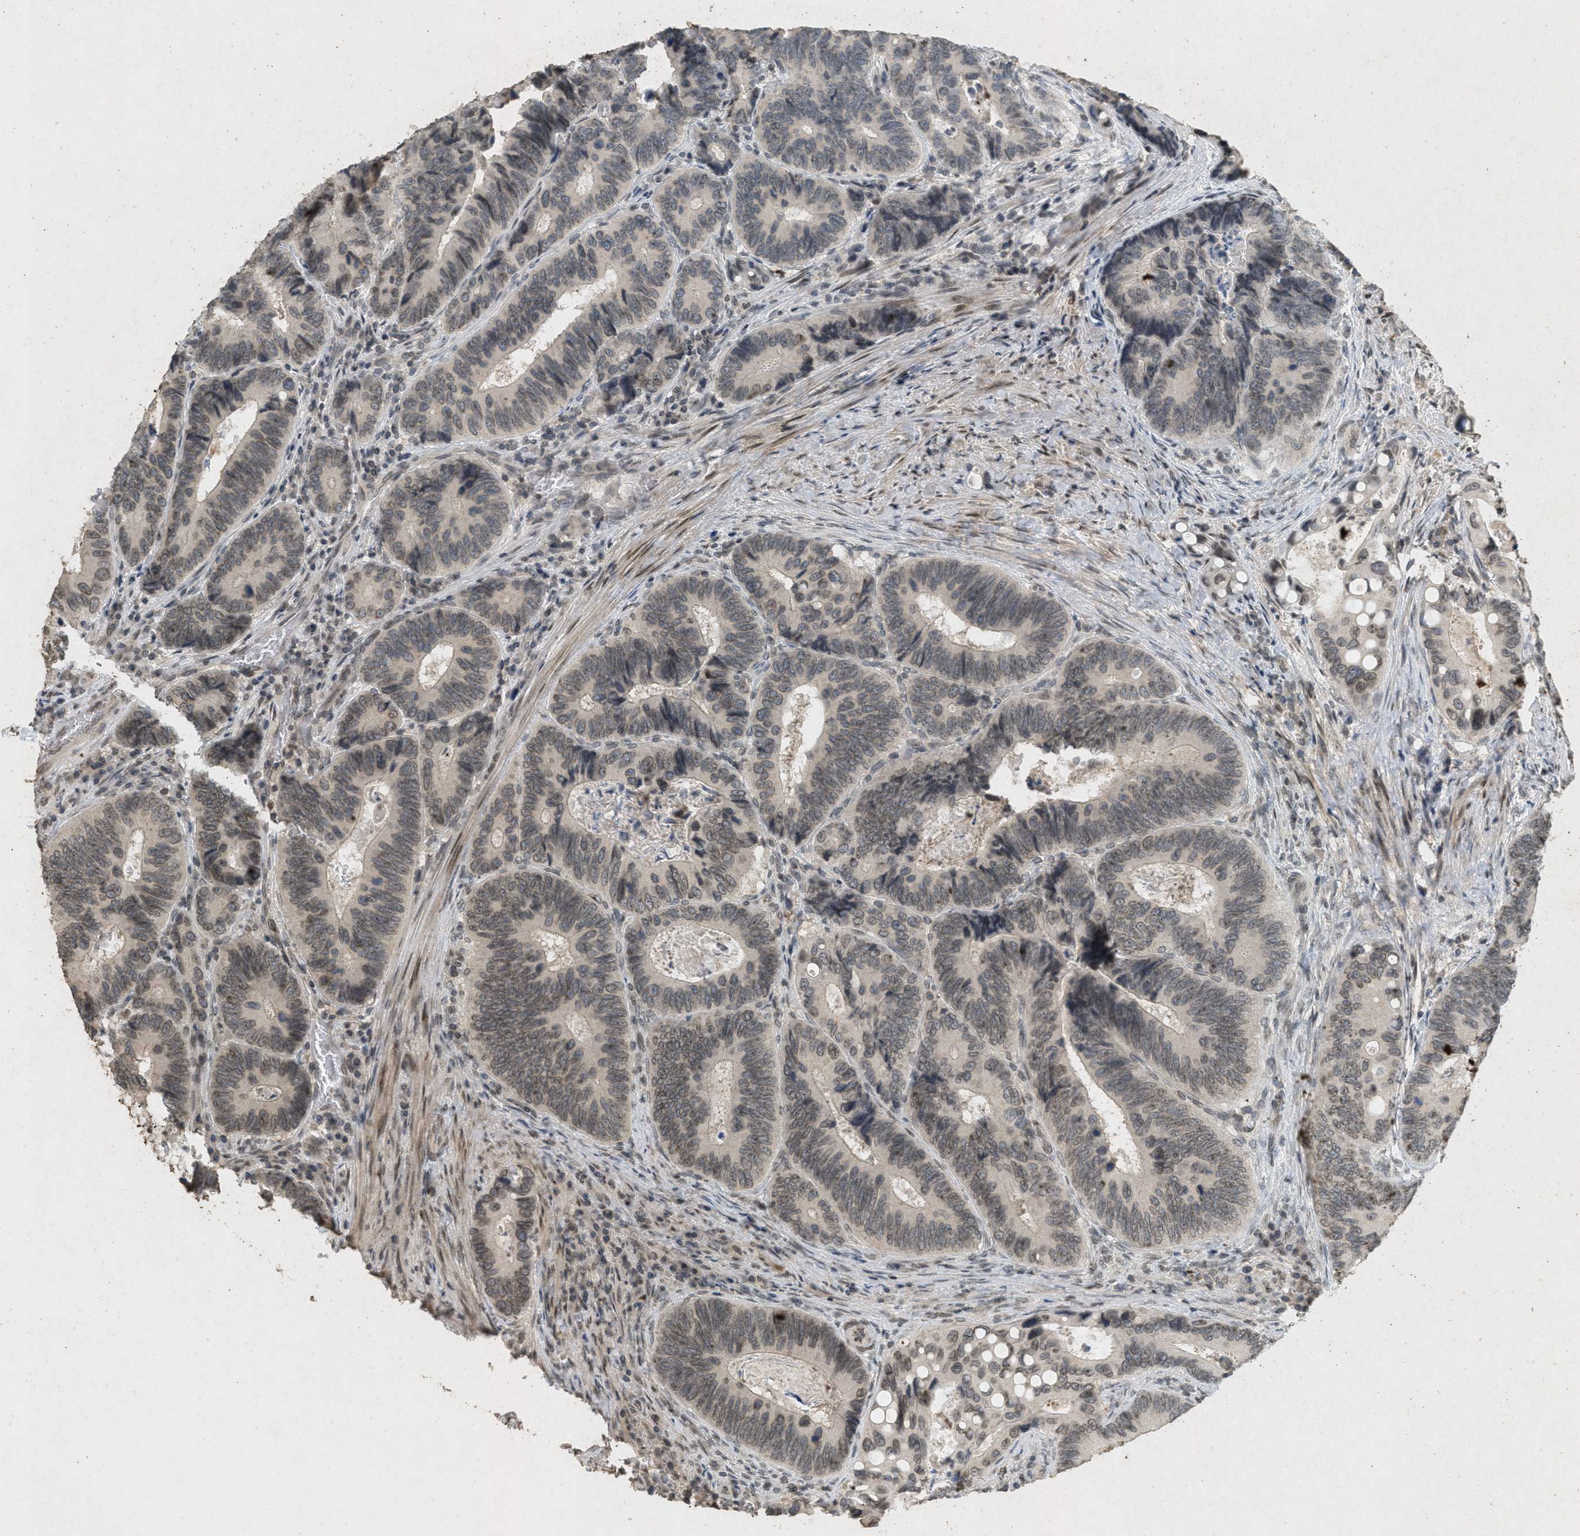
{"staining": {"intensity": "weak", "quantity": ">75%", "location": "cytoplasmic/membranous,nuclear"}, "tissue": "colorectal cancer", "cell_type": "Tumor cells", "image_type": "cancer", "snomed": [{"axis": "morphology", "description": "Inflammation, NOS"}, {"axis": "morphology", "description": "Adenocarcinoma, NOS"}, {"axis": "topography", "description": "Colon"}], "caption": "The histopathology image exhibits a brown stain indicating the presence of a protein in the cytoplasmic/membranous and nuclear of tumor cells in colorectal adenocarcinoma.", "gene": "ABHD6", "patient": {"sex": "male", "age": 72}}